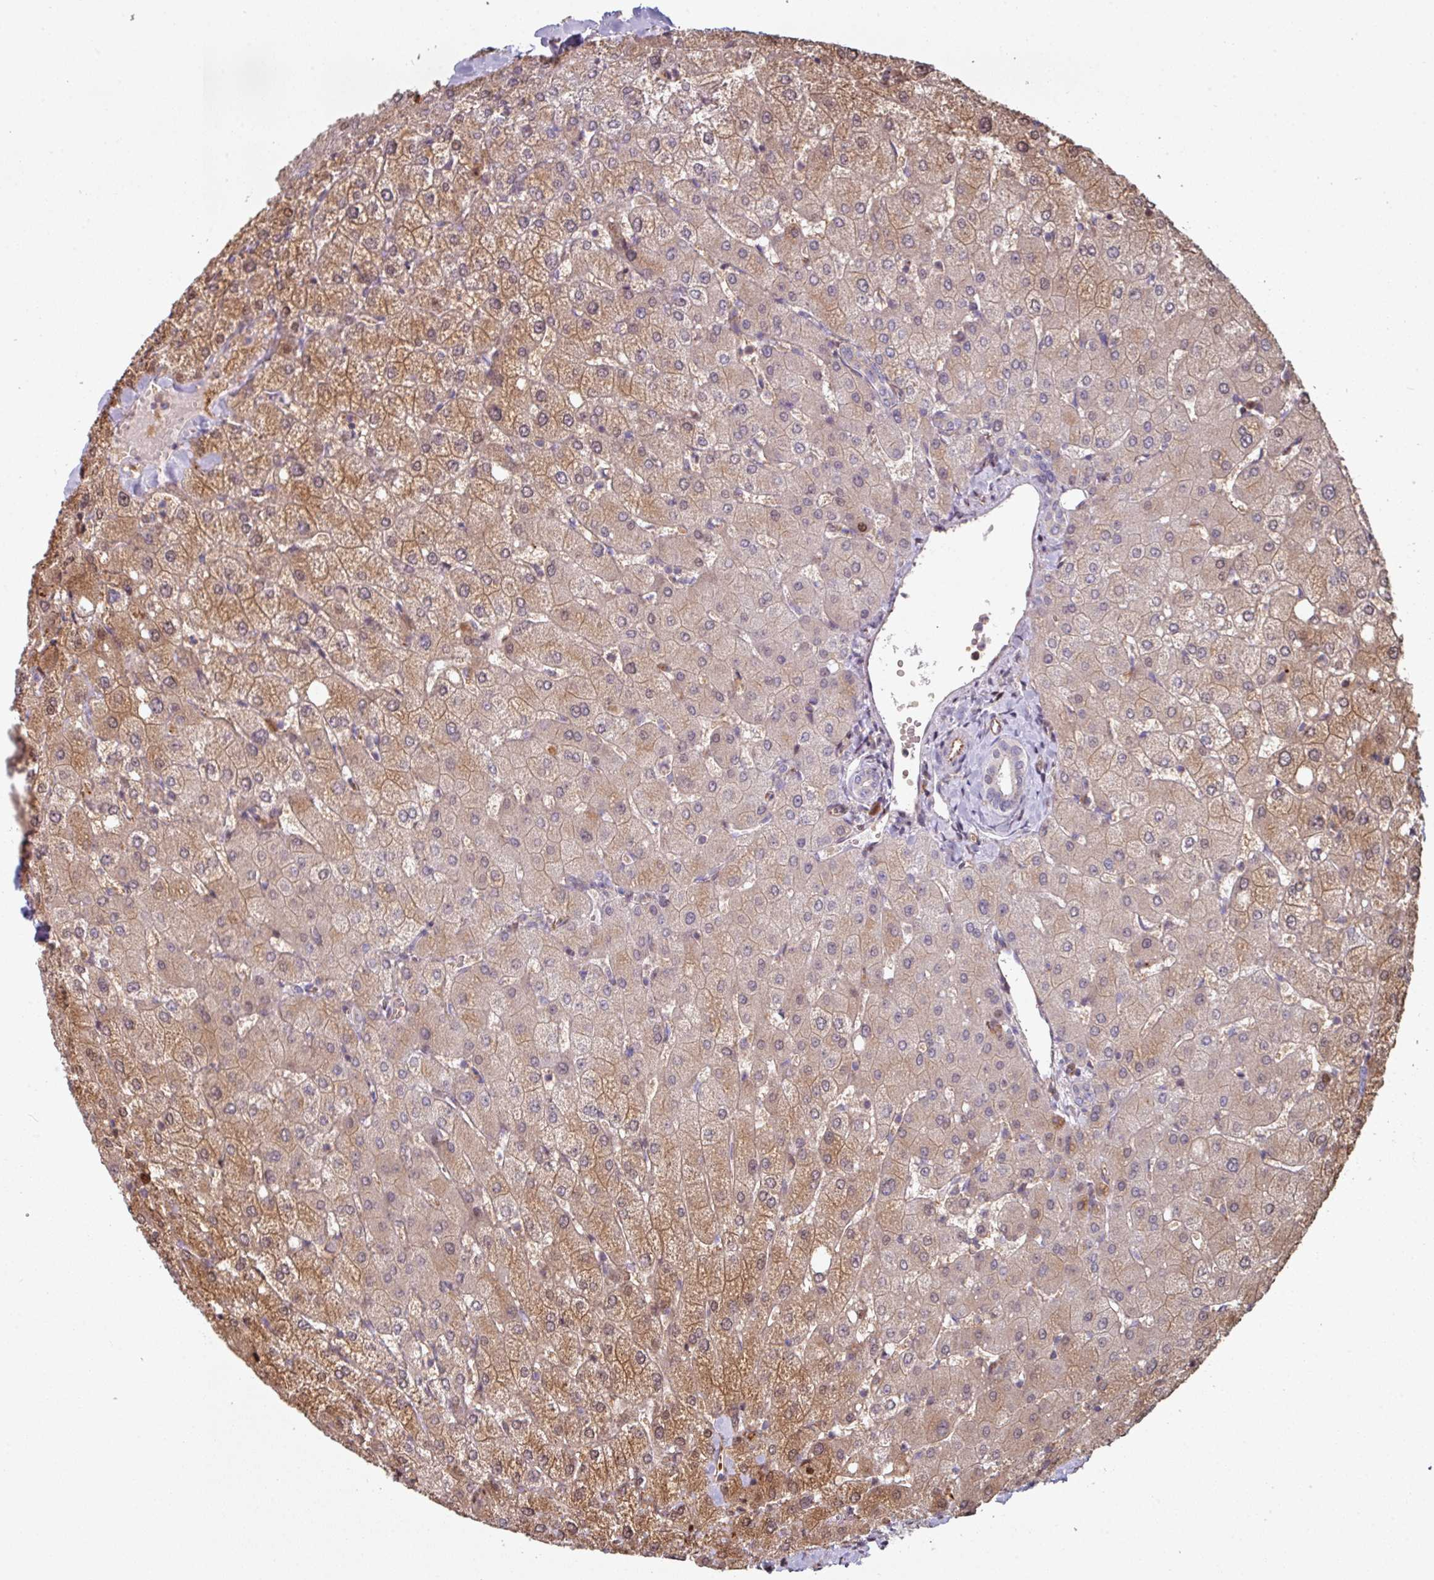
{"staining": {"intensity": "negative", "quantity": "none", "location": "none"}, "tissue": "liver", "cell_type": "Cholangiocytes", "image_type": "normal", "snomed": [{"axis": "morphology", "description": "Normal tissue, NOS"}, {"axis": "topography", "description": "Liver"}], "caption": "Immunohistochemistry (IHC) of normal liver exhibits no staining in cholangiocytes. (DAB (3,3'-diaminobenzidine) immunohistochemistry (IHC) visualized using brightfield microscopy, high magnification).", "gene": "ANO9", "patient": {"sex": "female", "age": 54}}